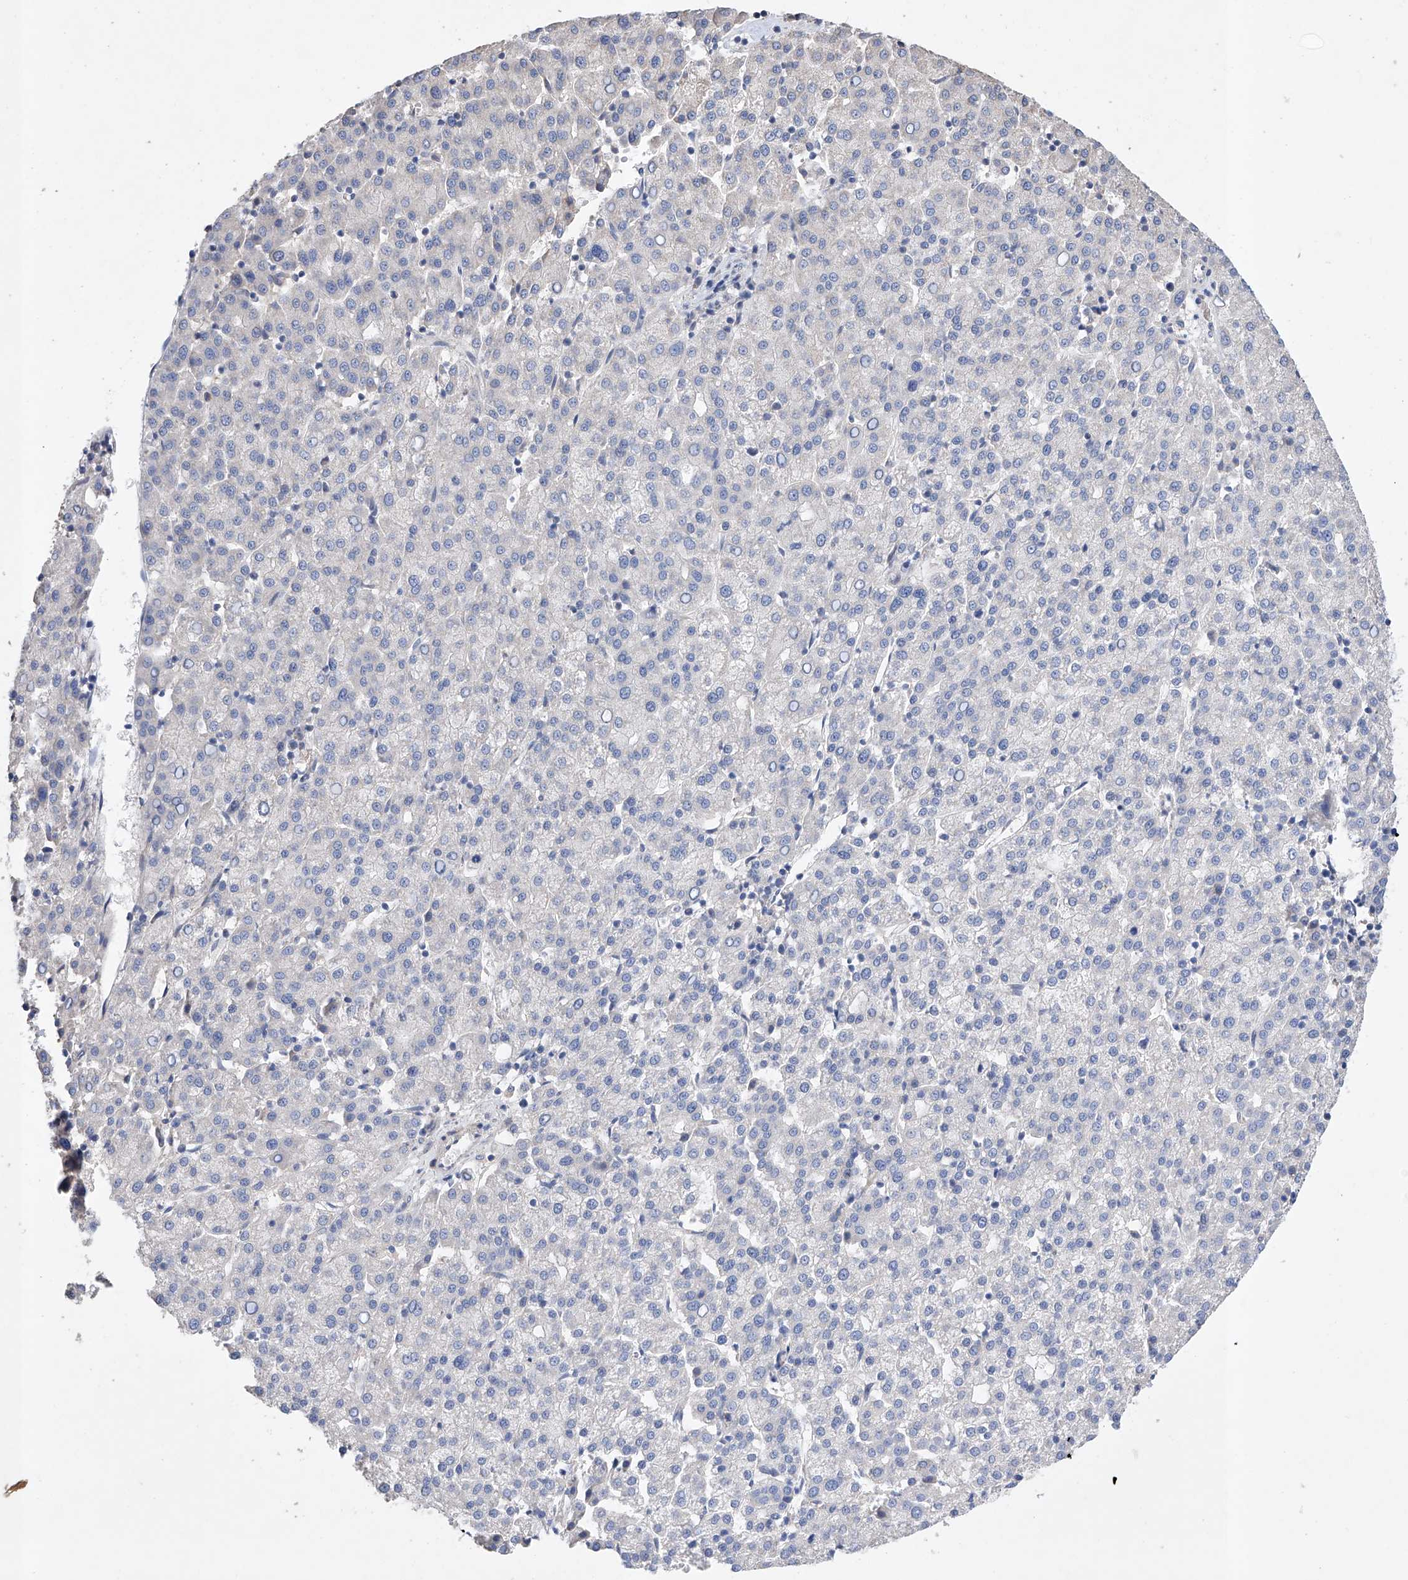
{"staining": {"intensity": "negative", "quantity": "none", "location": "none"}, "tissue": "liver cancer", "cell_type": "Tumor cells", "image_type": "cancer", "snomed": [{"axis": "morphology", "description": "Carcinoma, Hepatocellular, NOS"}, {"axis": "topography", "description": "Liver"}], "caption": "Liver cancer stained for a protein using immunohistochemistry (IHC) shows no positivity tumor cells.", "gene": "AFG1L", "patient": {"sex": "female", "age": 58}}